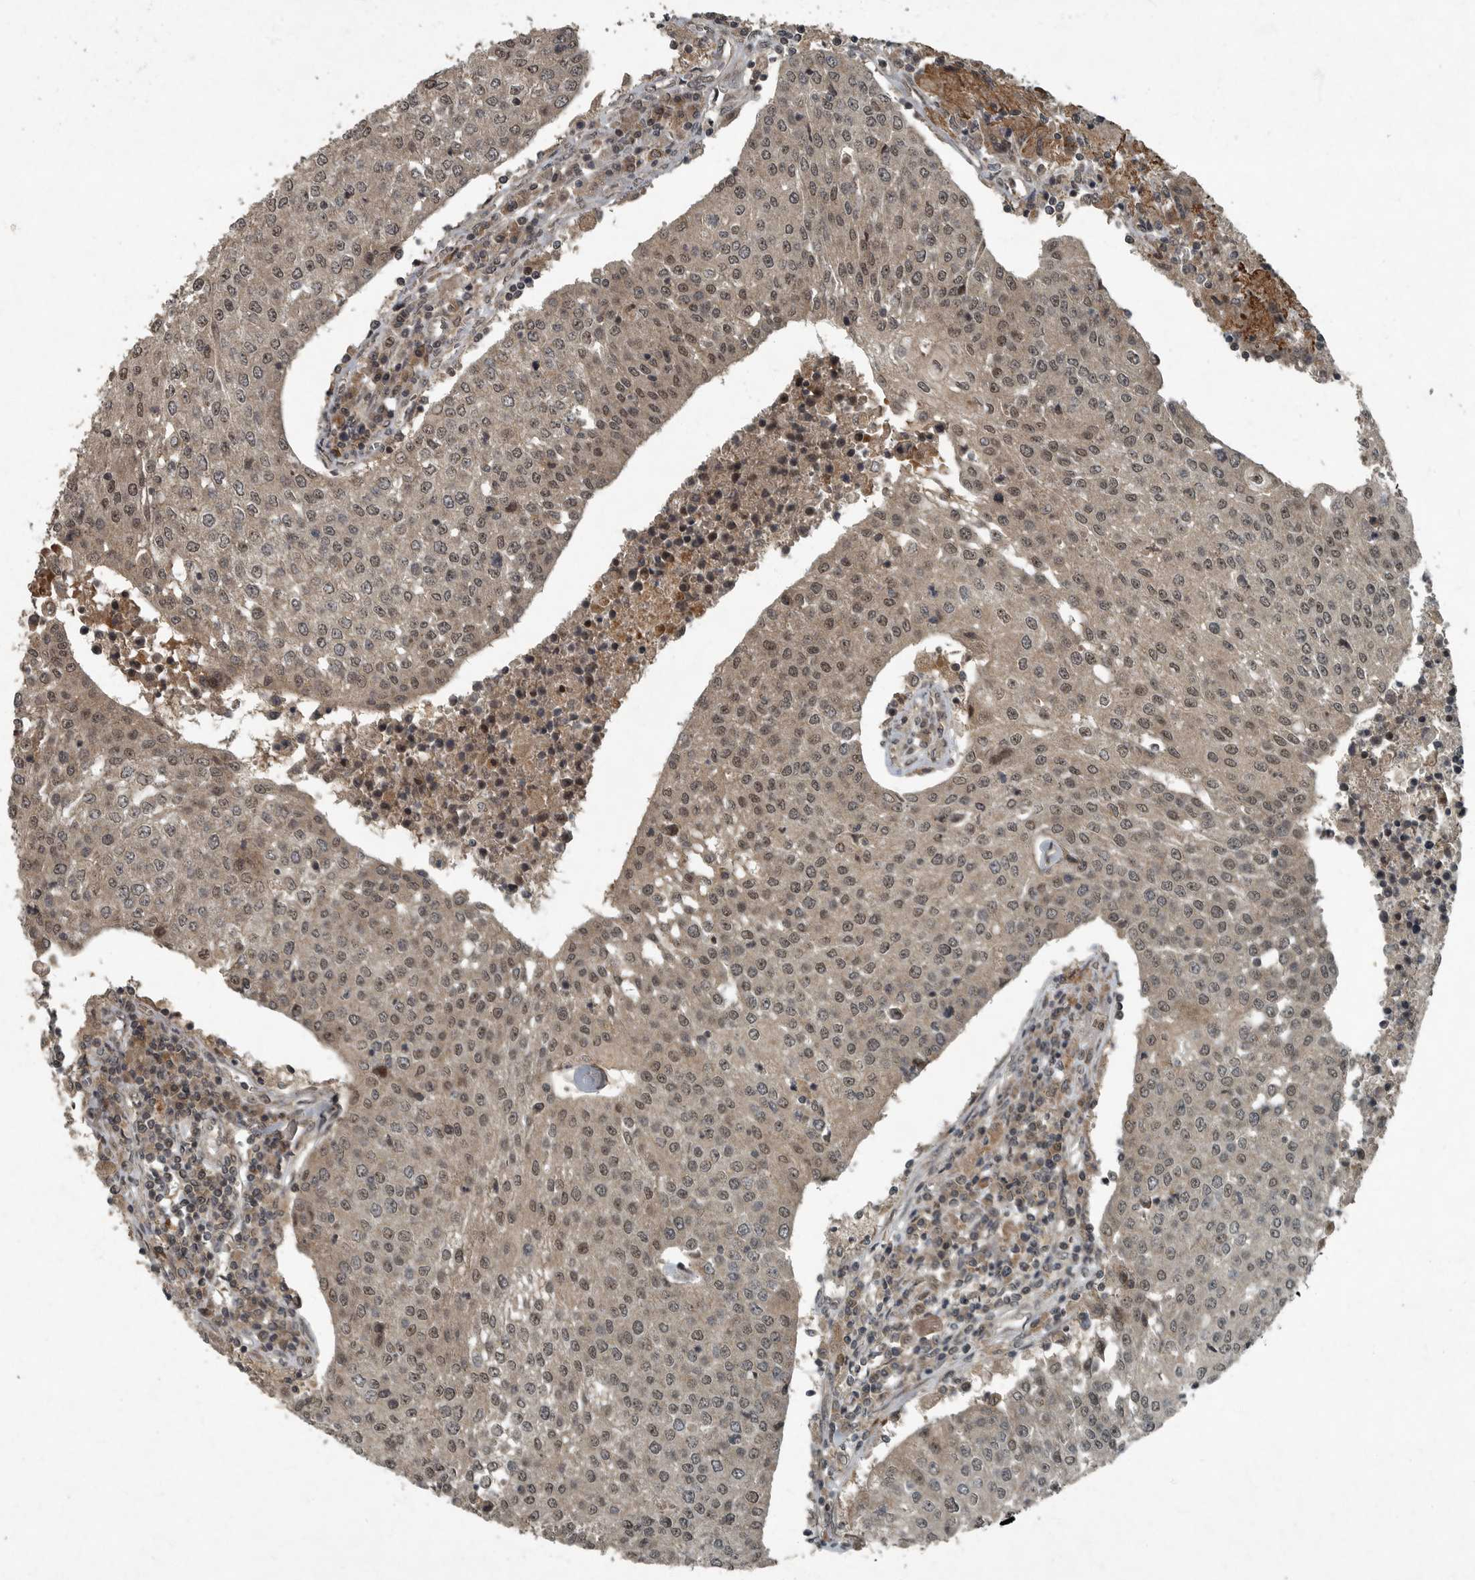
{"staining": {"intensity": "weak", "quantity": ">75%", "location": "cytoplasmic/membranous,nuclear"}, "tissue": "urothelial cancer", "cell_type": "Tumor cells", "image_type": "cancer", "snomed": [{"axis": "morphology", "description": "Urothelial carcinoma, High grade"}, {"axis": "topography", "description": "Urinary bladder"}], "caption": "Immunohistochemistry (IHC) staining of urothelial cancer, which shows low levels of weak cytoplasmic/membranous and nuclear expression in approximately >75% of tumor cells indicating weak cytoplasmic/membranous and nuclear protein positivity. The staining was performed using DAB (brown) for protein detection and nuclei were counterstained in hematoxylin (blue).", "gene": "FOXO1", "patient": {"sex": "female", "age": 85}}